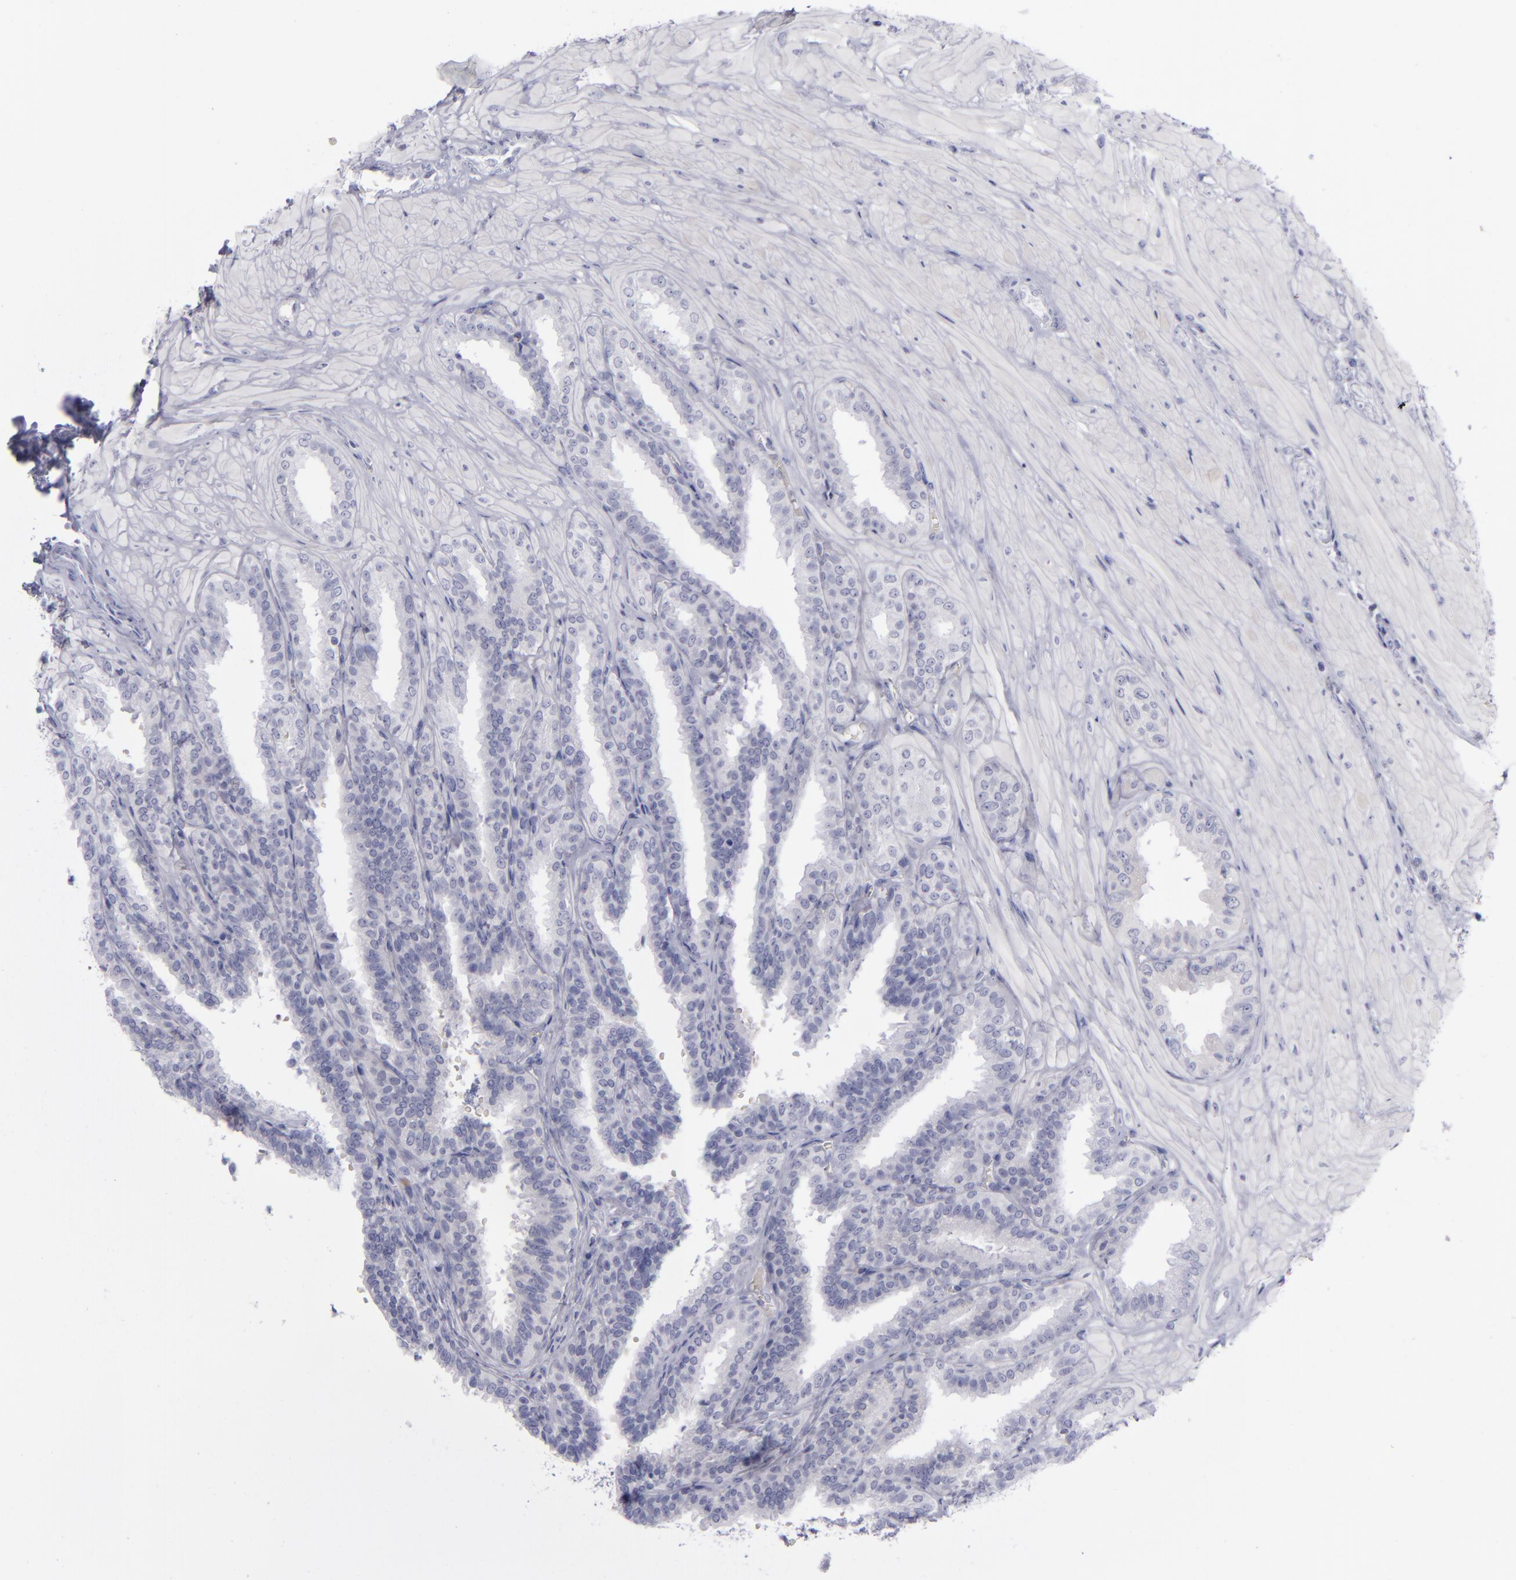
{"staining": {"intensity": "negative", "quantity": "none", "location": "none"}, "tissue": "seminal vesicle", "cell_type": "Glandular cells", "image_type": "normal", "snomed": [{"axis": "morphology", "description": "Normal tissue, NOS"}, {"axis": "topography", "description": "Seminal veicle"}], "caption": "DAB immunohistochemical staining of normal seminal vesicle exhibits no significant positivity in glandular cells.", "gene": "AURKA", "patient": {"sex": "male", "age": 26}}